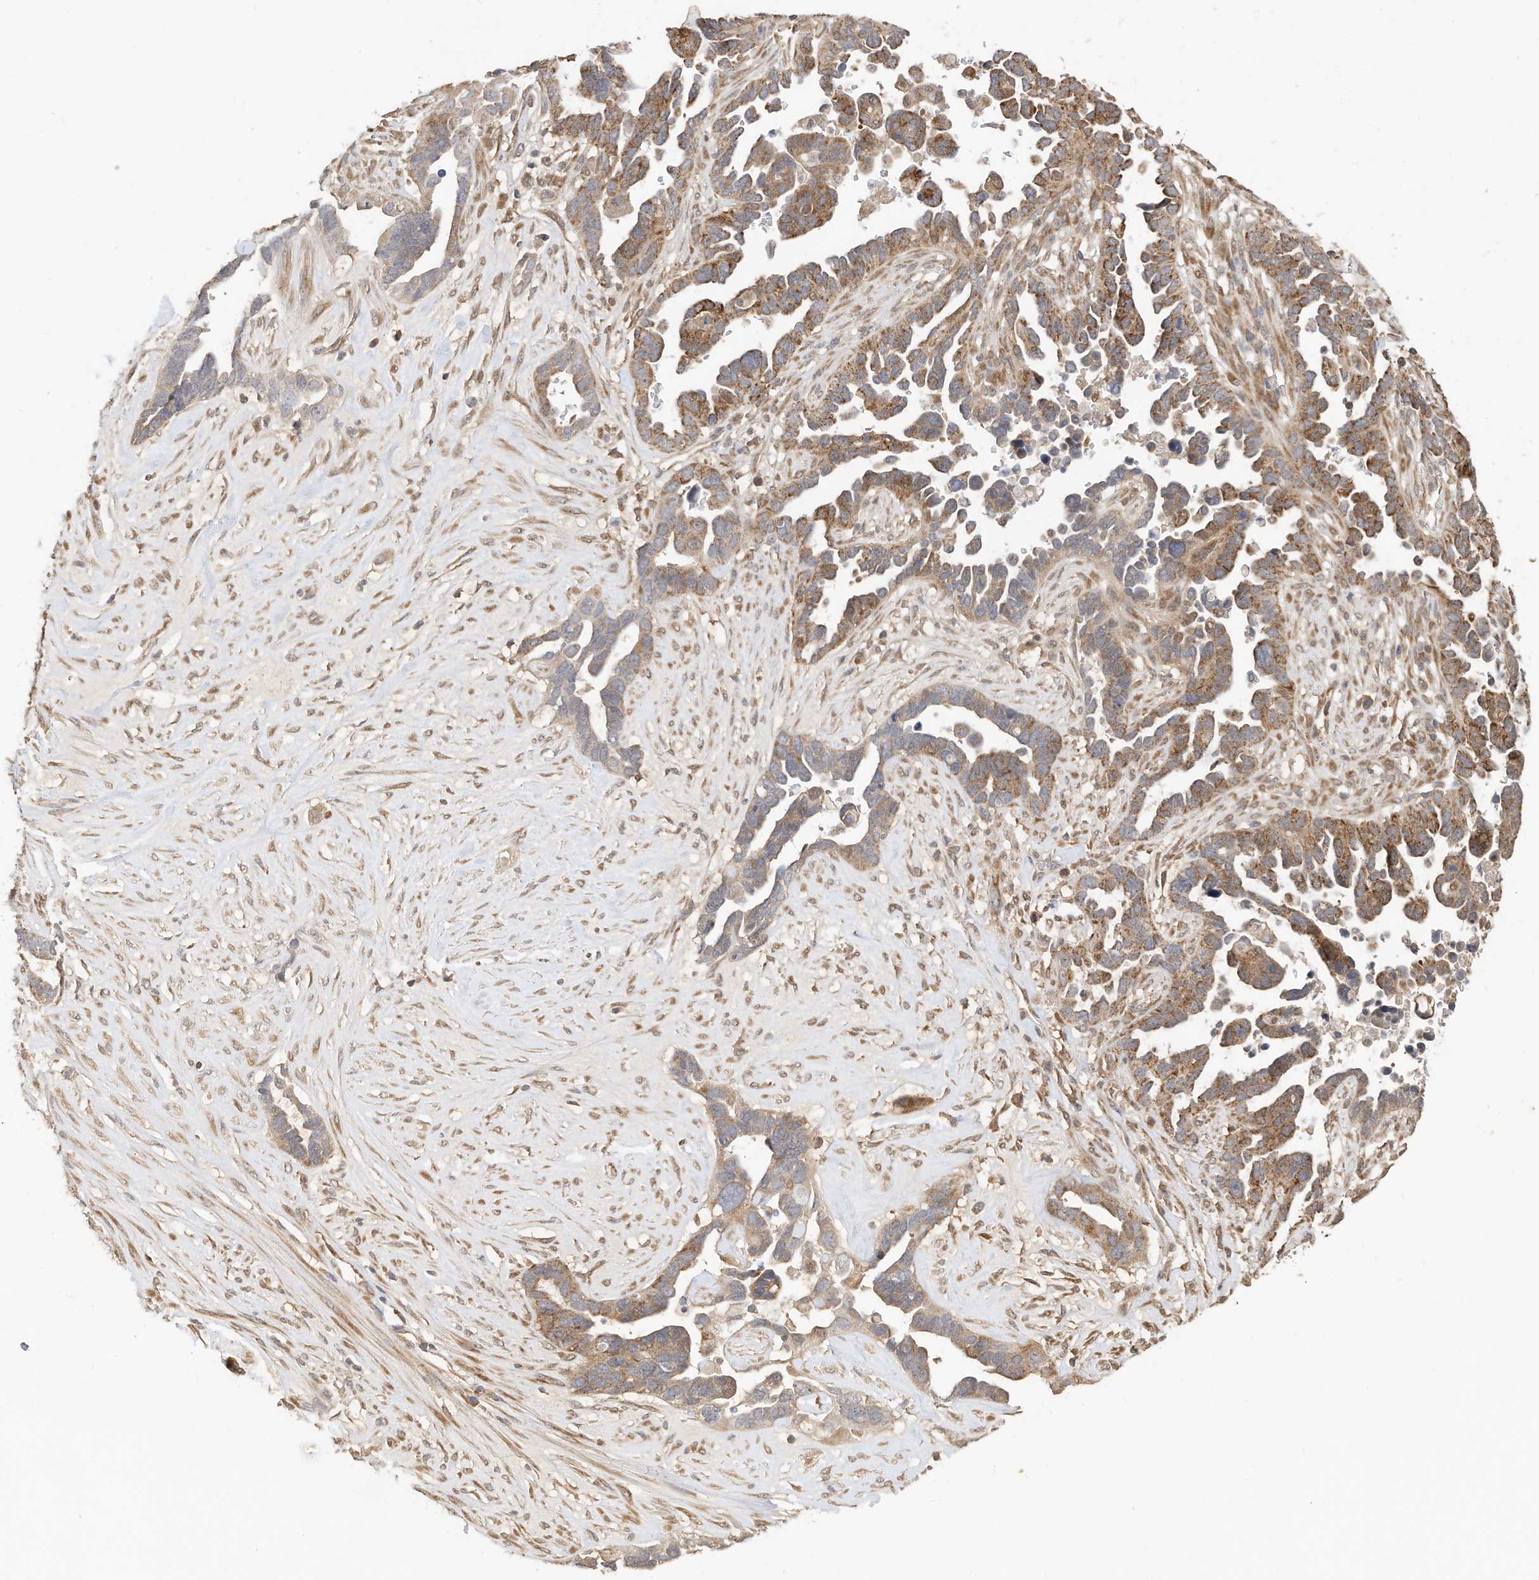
{"staining": {"intensity": "moderate", "quantity": ">75%", "location": "cytoplasmic/membranous"}, "tissue": "ovarian cancer", "cell_type": "Tumor cells", "image_type": "cancer", "snomed": [{"axis": "morphology", "description": "Cystadenocarcinoma, serous, NOS"}, {"axis": "topography", "description": "Ovary"}], "caption": "An image of serous cystadenocarcinoma (ovarian) stained for a protein reveals moderate cytoplasmic/membranous brown staining in tumor cells. The staining was performed using DAB, with brown indicating positive protein expression. Nuclei are stained blue with hematoxylin.", "gene": "CAGE1", "patient": {"sex": "female", "age": 54}}